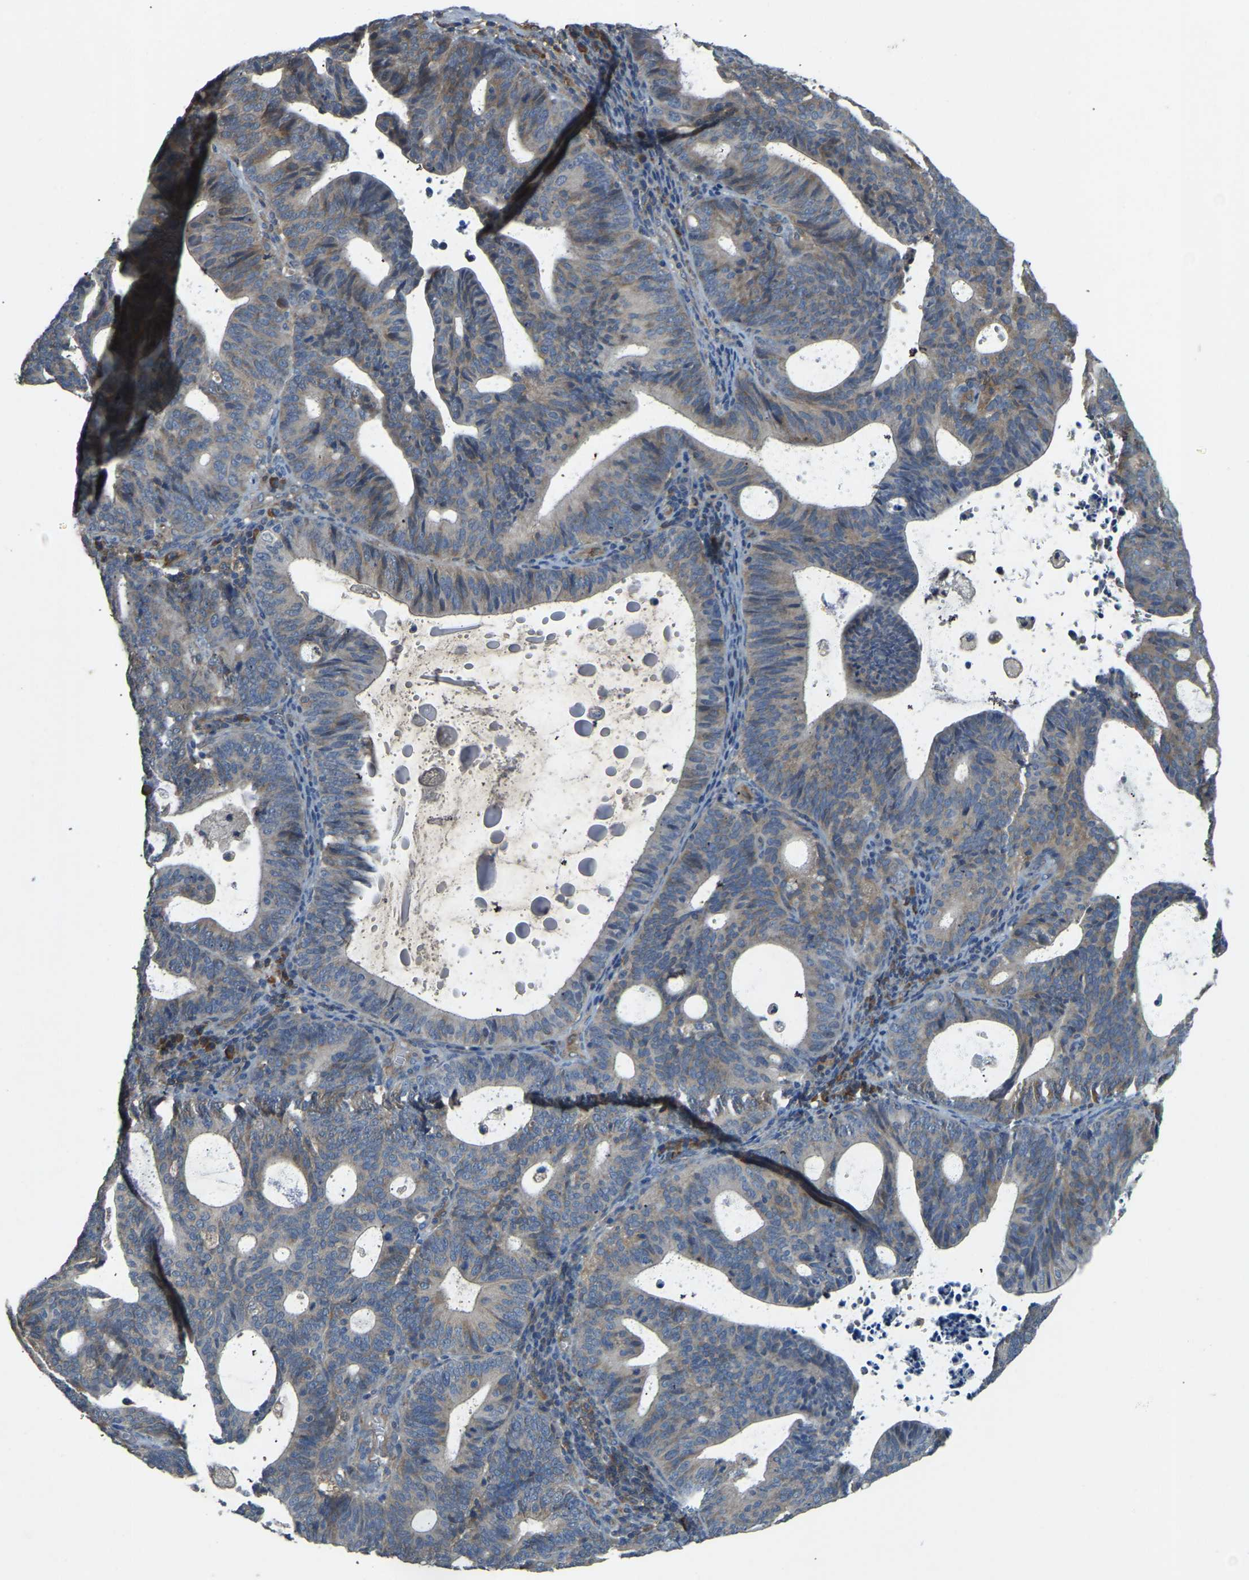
{"staining": {"intensity": "weak", "quantity": "25%-75%", "location": "cytoplasmic/membranous"}, "tissue": "endometrial cancer", "cell_type": "Tumor cells", "image_type": "cancer", "snomed": [{"axis": "morphology", "description": "Adenocarcinoma, NOS"}, {"axis": "topography", "description": "Uterus"}], "caption": "The immunohistochemical stain shows weak cytoplasmic/membranous positivity in tumor cells of endometrial cancer (adenocarcinoma) tissue. Immunohistochemistry (ihc) stains the protein of interest in brown and the nuclei are stained blue.", "gene": "CFLAR", "patient": {"sex": "female", "age": 83}}